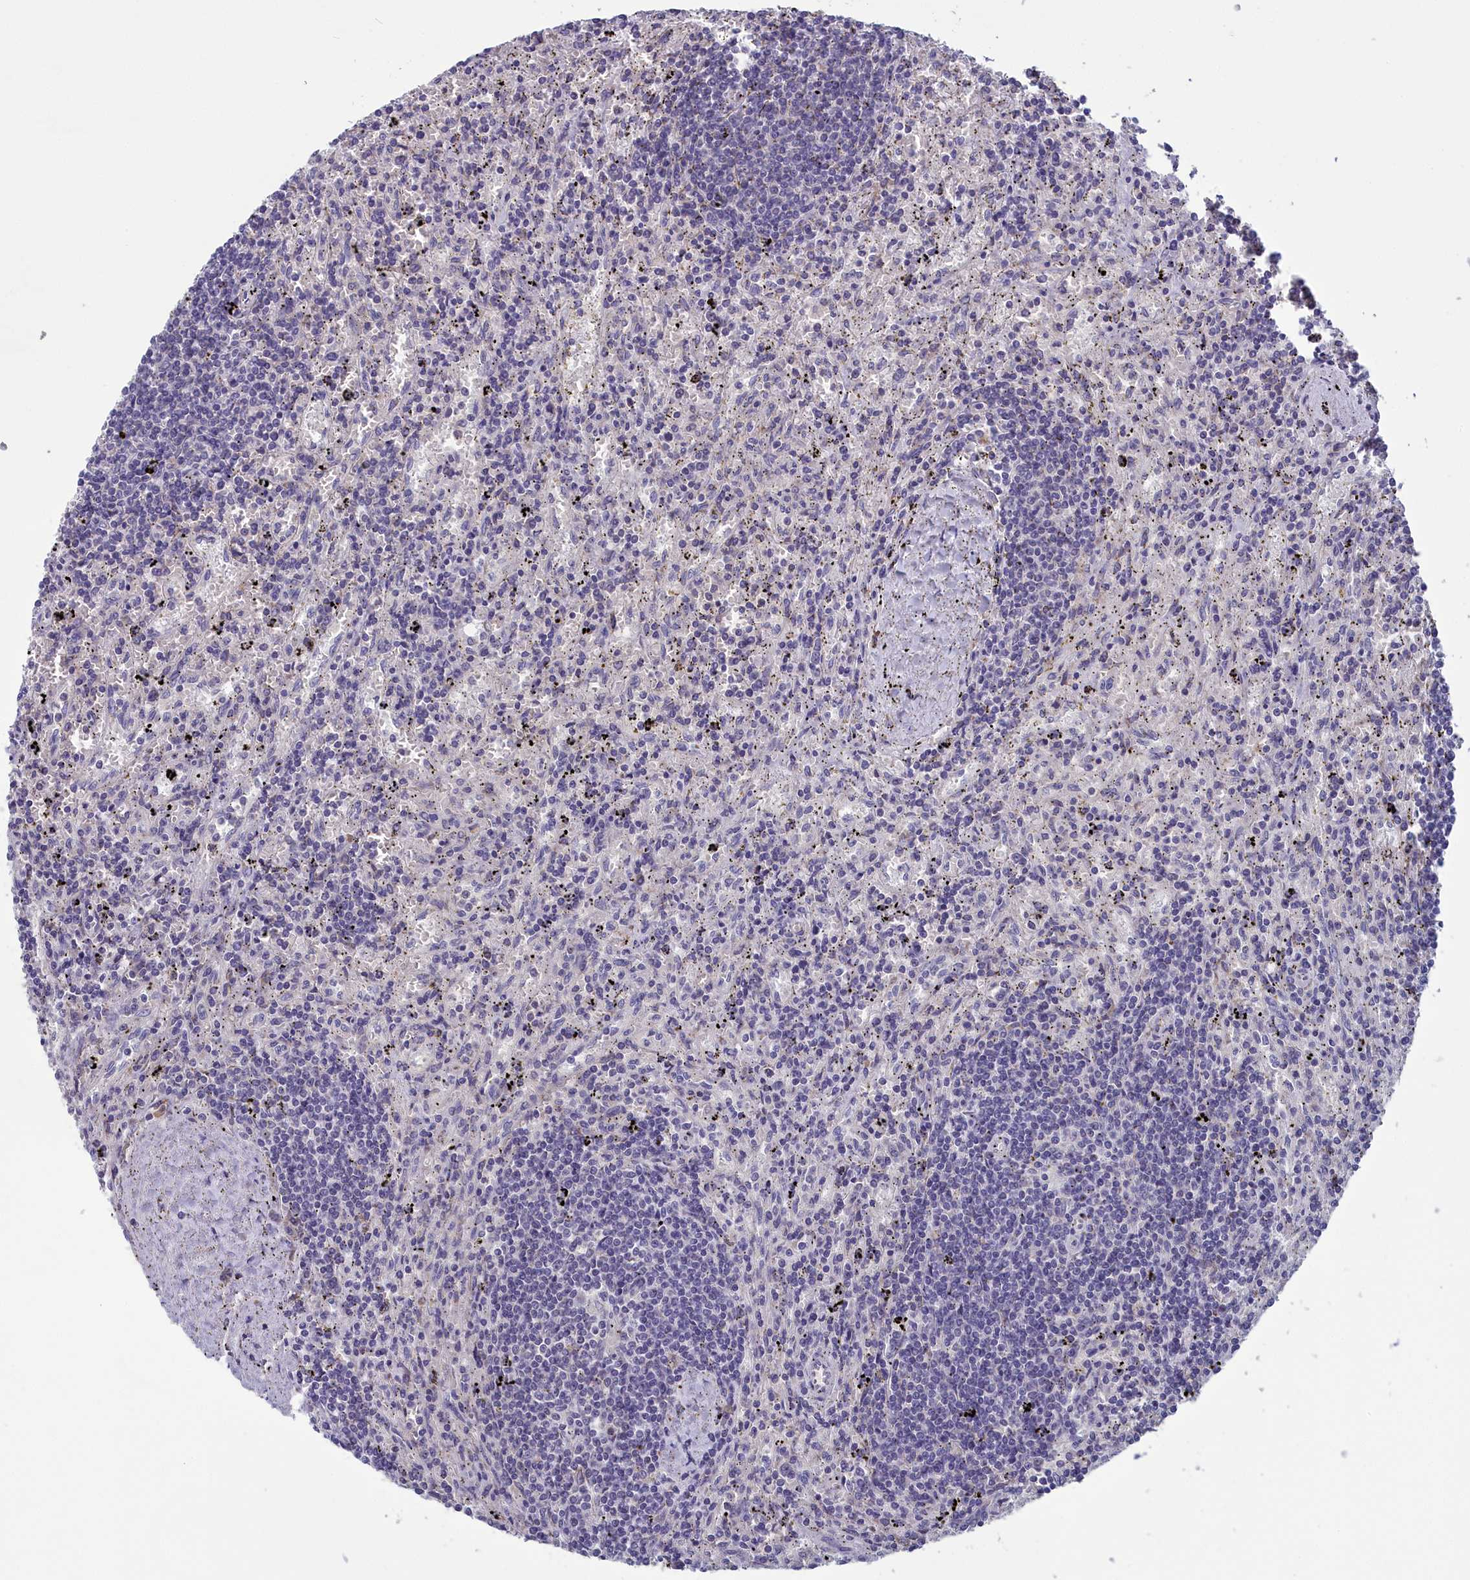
{"staining": {"intensity": "negative", "quantity": "none", "location": "none"}, "tissue": "lymphoma", "cell_type": "Tumor cells", "image_type": "cancer", "snomed": [{"axis": "morphology", "description": "Malignant lymphoma, non-Hodgkin's type, Low grade"}, {"axis": "topography", "description": "Spleen"}], "caption": "Protein analysis of malignant lymphoma, non-Hodgkin's type (low-grade) shows no significant staining in tumor cells.", "gene": "MRI1", "patient": {"sex": "male", "age": 76}}